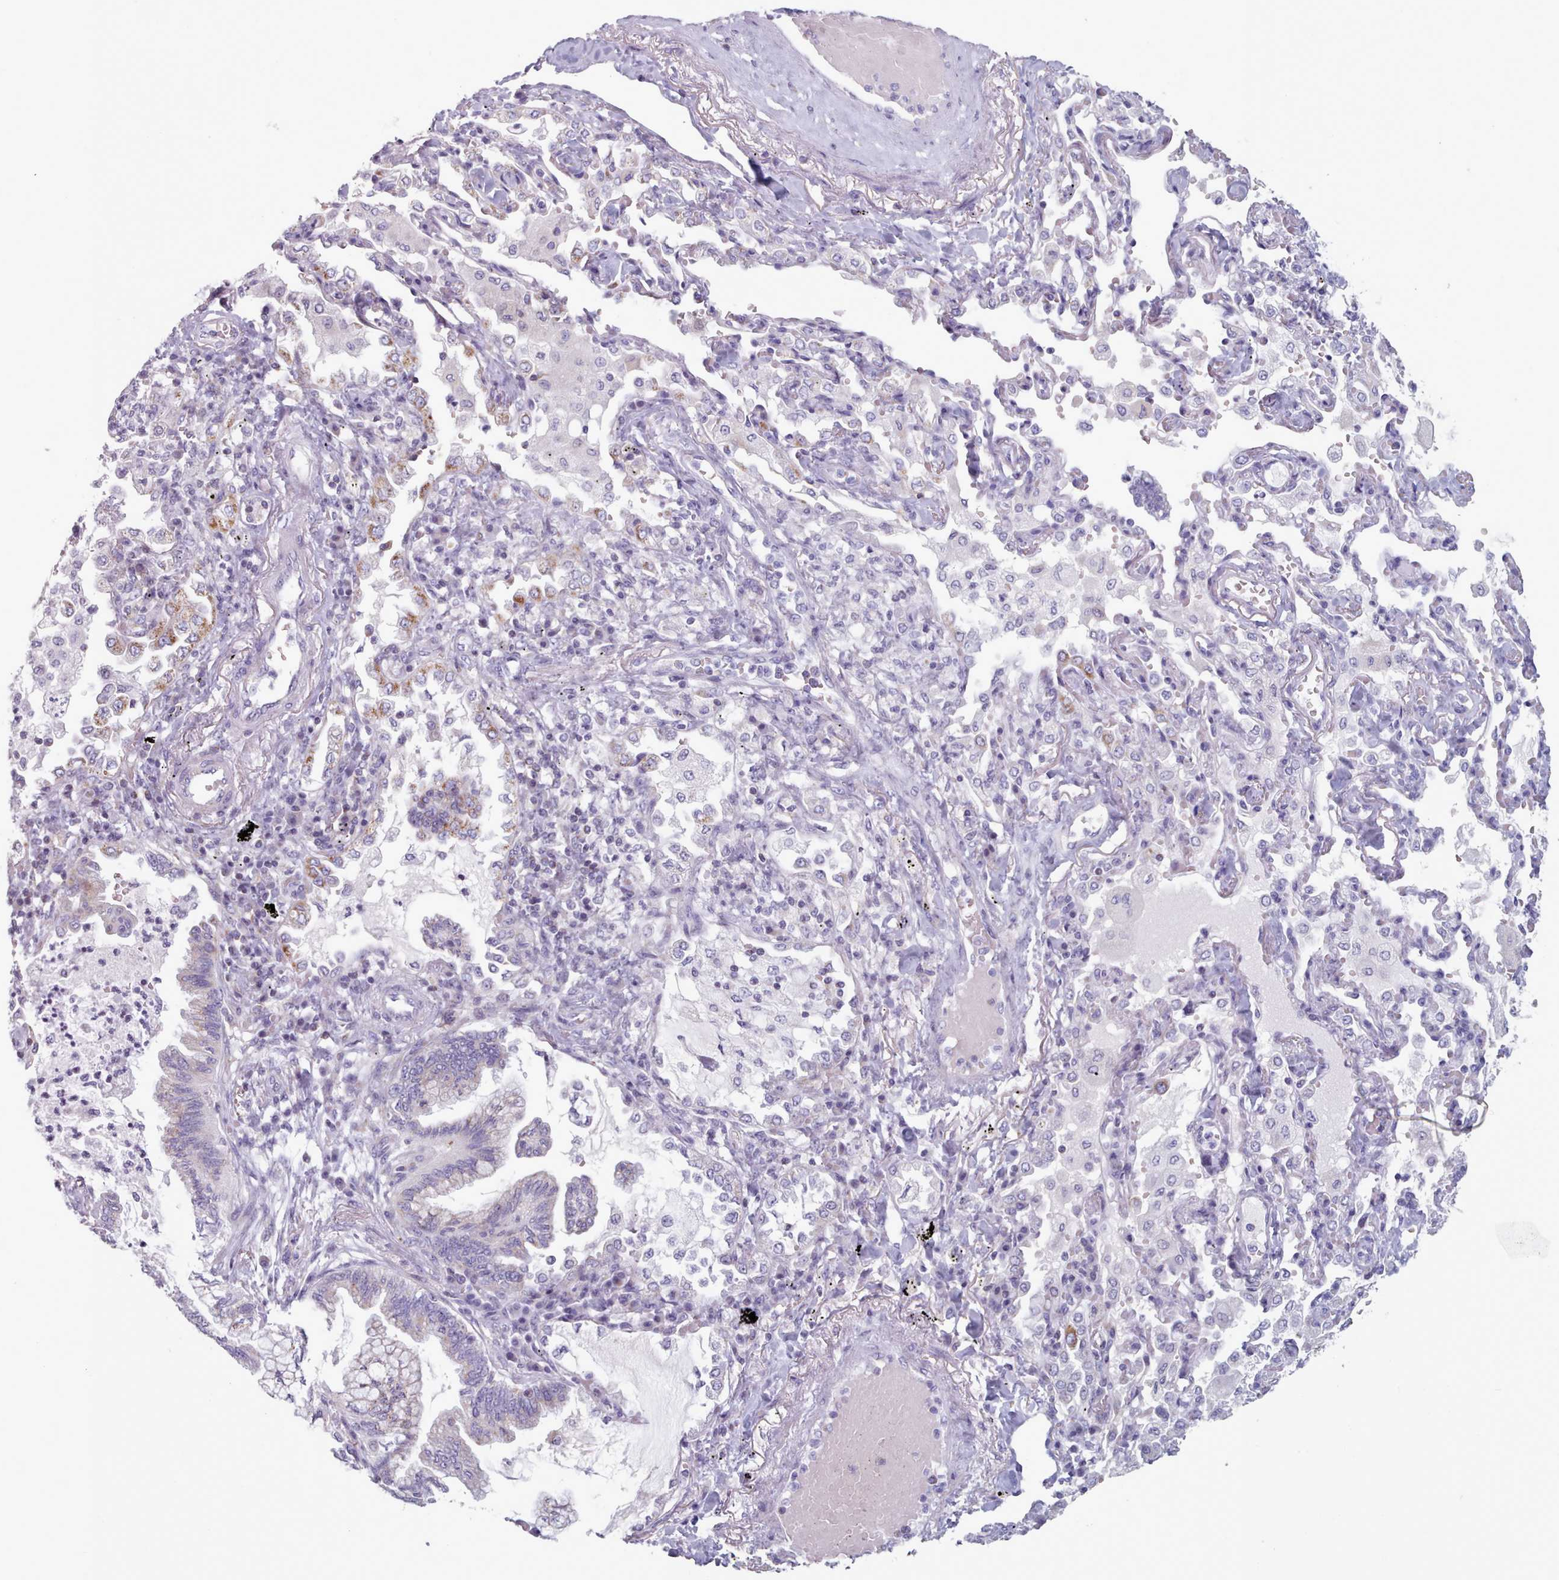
{"staining": {"intensity": "moderate", "quantity": "25%-75%", "location": "cytoplasmic/membranous"}, "tissue": "bronchus", "cell_type": "Respiratory epithelial cells", "image_type": "normal", "snomed": [{"axis": "morphology", "description": "Normal tissue, NOS"}, {"axis": "morphology", "description": "Adenocarcinoma, NOS"}, {"axis": "topography", "description": "Bronchus"}, {"axis": "topography", "description": "Lung"}], "caption": "The immunohistochemical stain shows moderate cytoplasmic/membranous expression in respiratory epithelial cells of unremarkable bronchus. (DAB (3,3'-diaminobenzidine) = brown stain, brightfield microscopy at high magnification).", "gene": "FAM170B", "patient": {"sex": "female", "age": 70}}